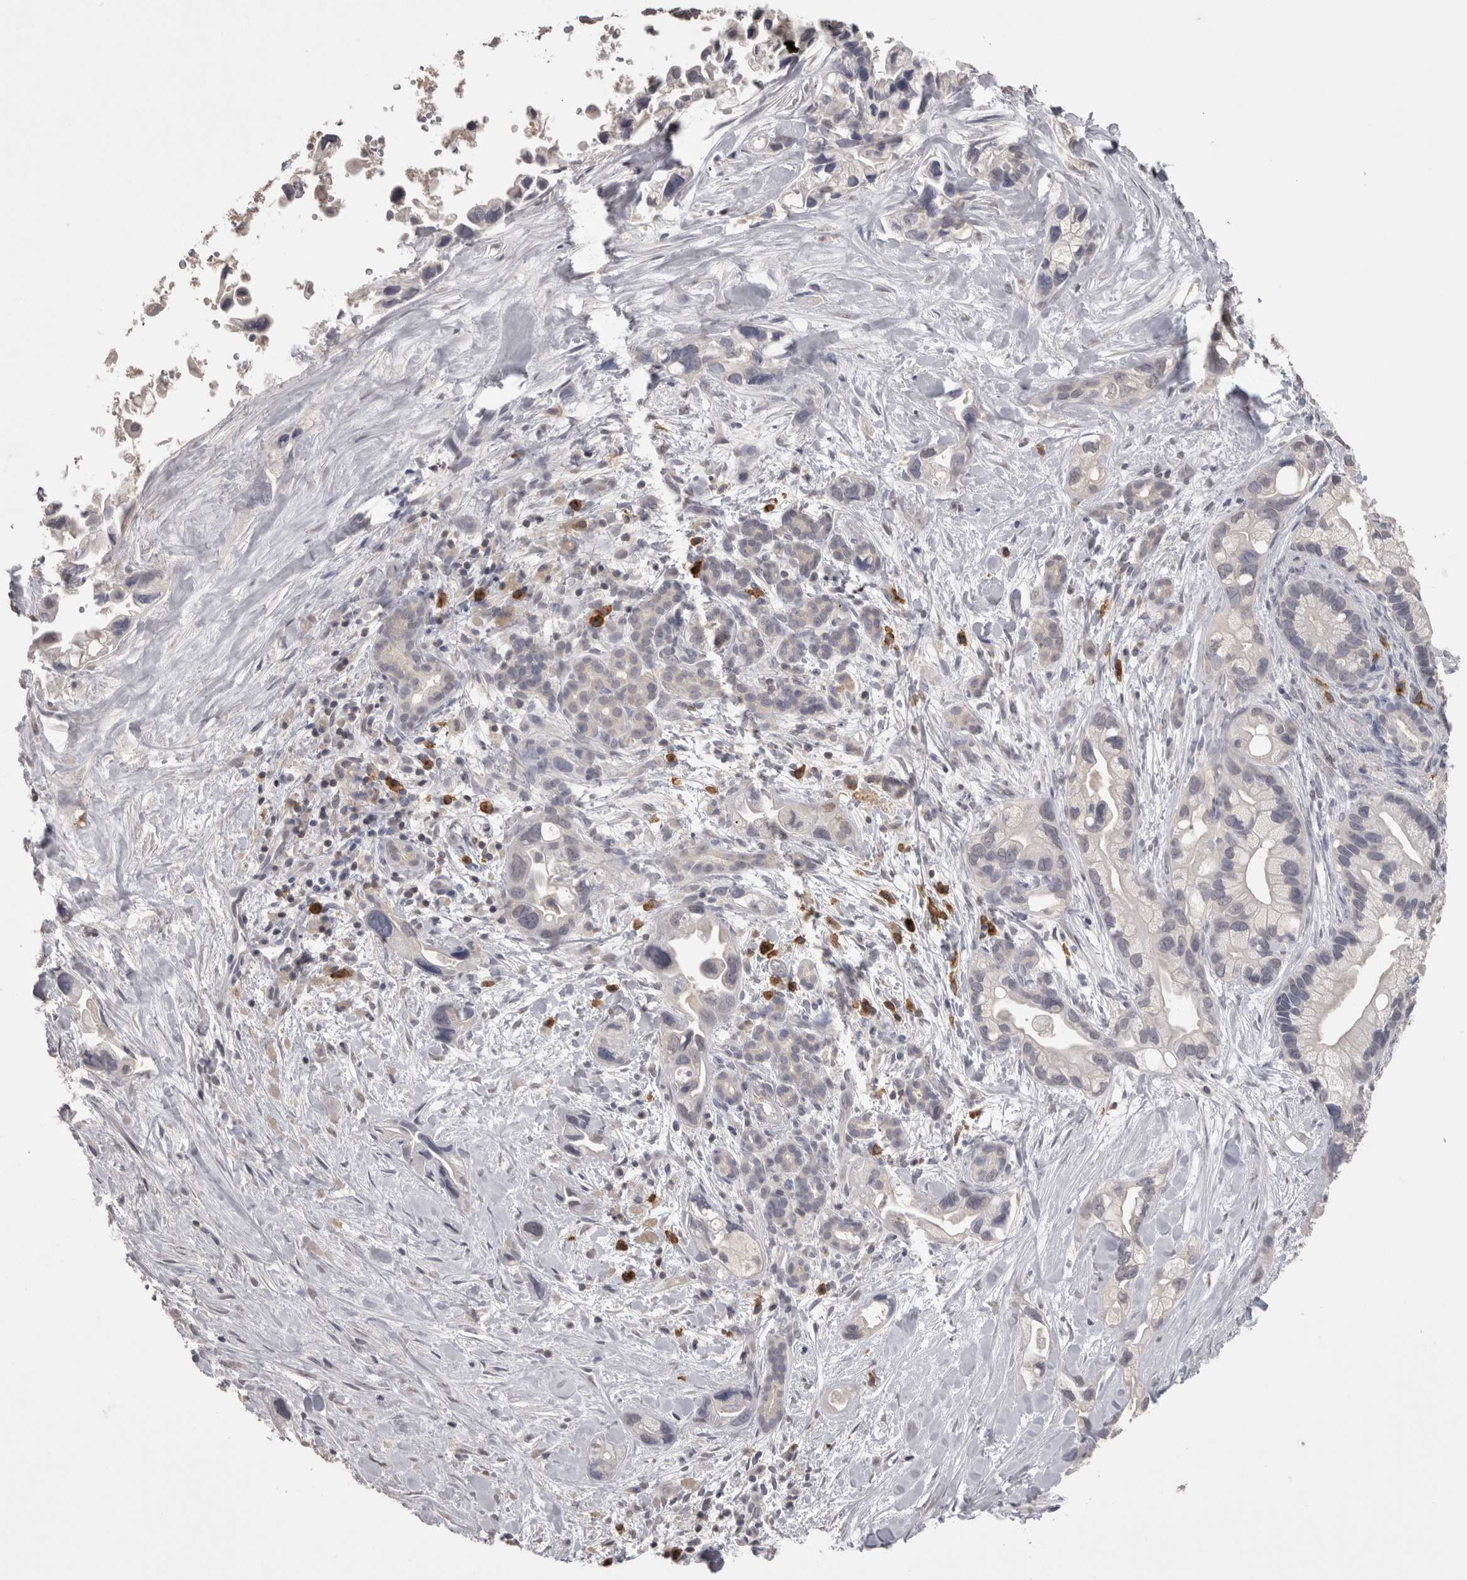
{"staining": {"intensity": "negative", "quantity": "none", "location": "none"}, "tissue": "pancreatic cancer", "cell_type": "Tumor cells", "image_type": "cancer", "snomed": [{"axis": "morphology", "description": "Adenocarcinoma, NOS"}, {"axis": "topography", "description": "Pancreas"}], "caption": "An IHC micrograph of pancreatic adenocarcinoma is shown. There is no staining in tumor cells of pancreatic adenocarcinoma. (DAB immunohistochemistry with hematoxylin counter stain).", "gene": "LAX1", "patient": {"sex": "female", "age": 77}}